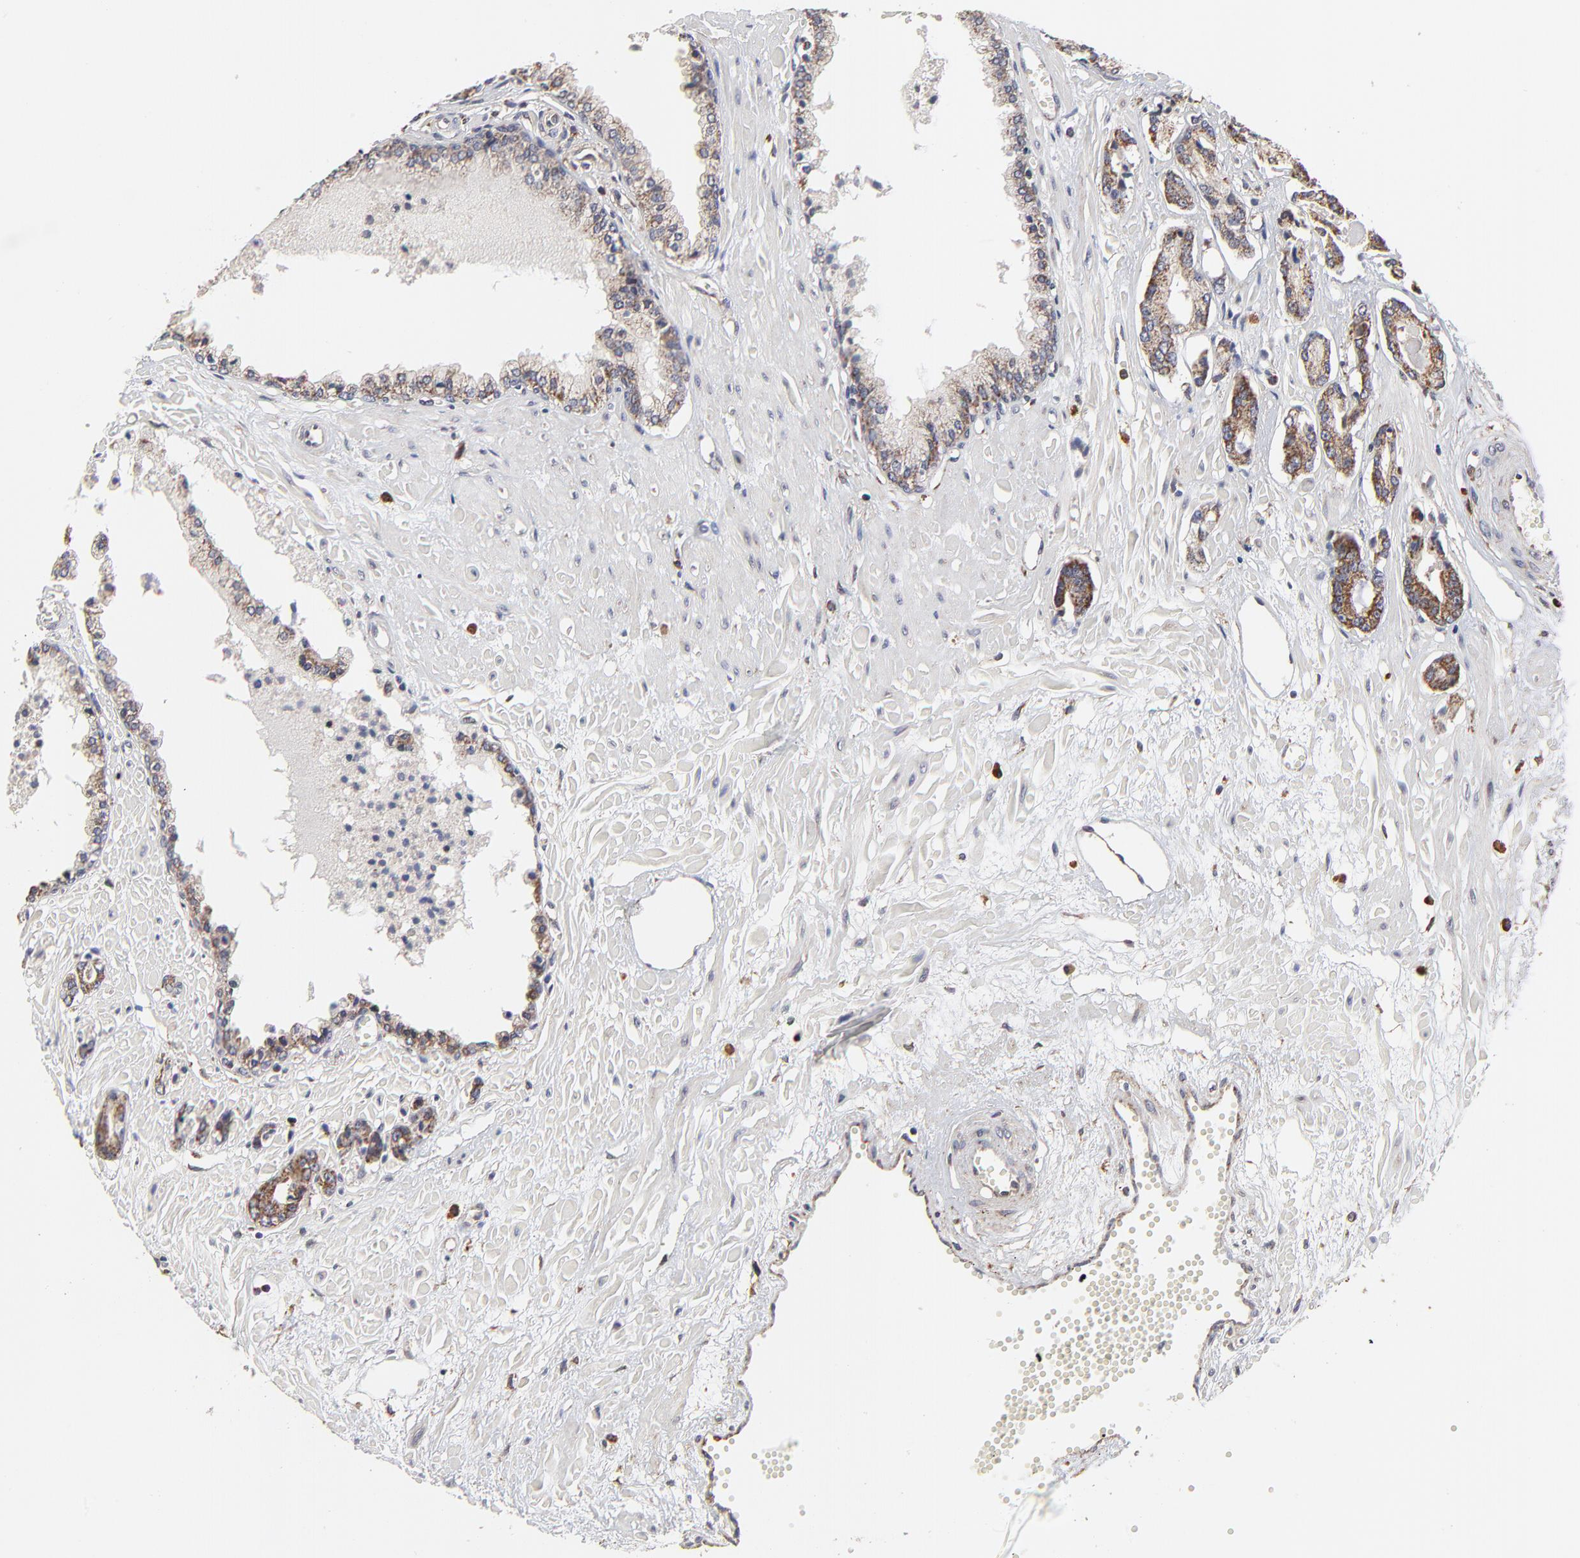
{"staining": {"intensity": "weak", "quantity": "25%-75%", "location": "cytoplasmic/membranous"}, "tissue": "prostate cancer", "cell_type": "Tumor cells", "image_type": "cancer", "snomed": [{"axis": "morphology", "description": "Adenocarcinoma, High grade"}, {"axis": "topography", "description": "Prostate"}], "caption": "Human prostate cancer stained with a brown dye exhibits weak cytoplasmic/membranous positive positivity in about 25%-75% of tumor cells.", "gene": "ZNF550", "patient": {"sex": "male", "age": 56}}